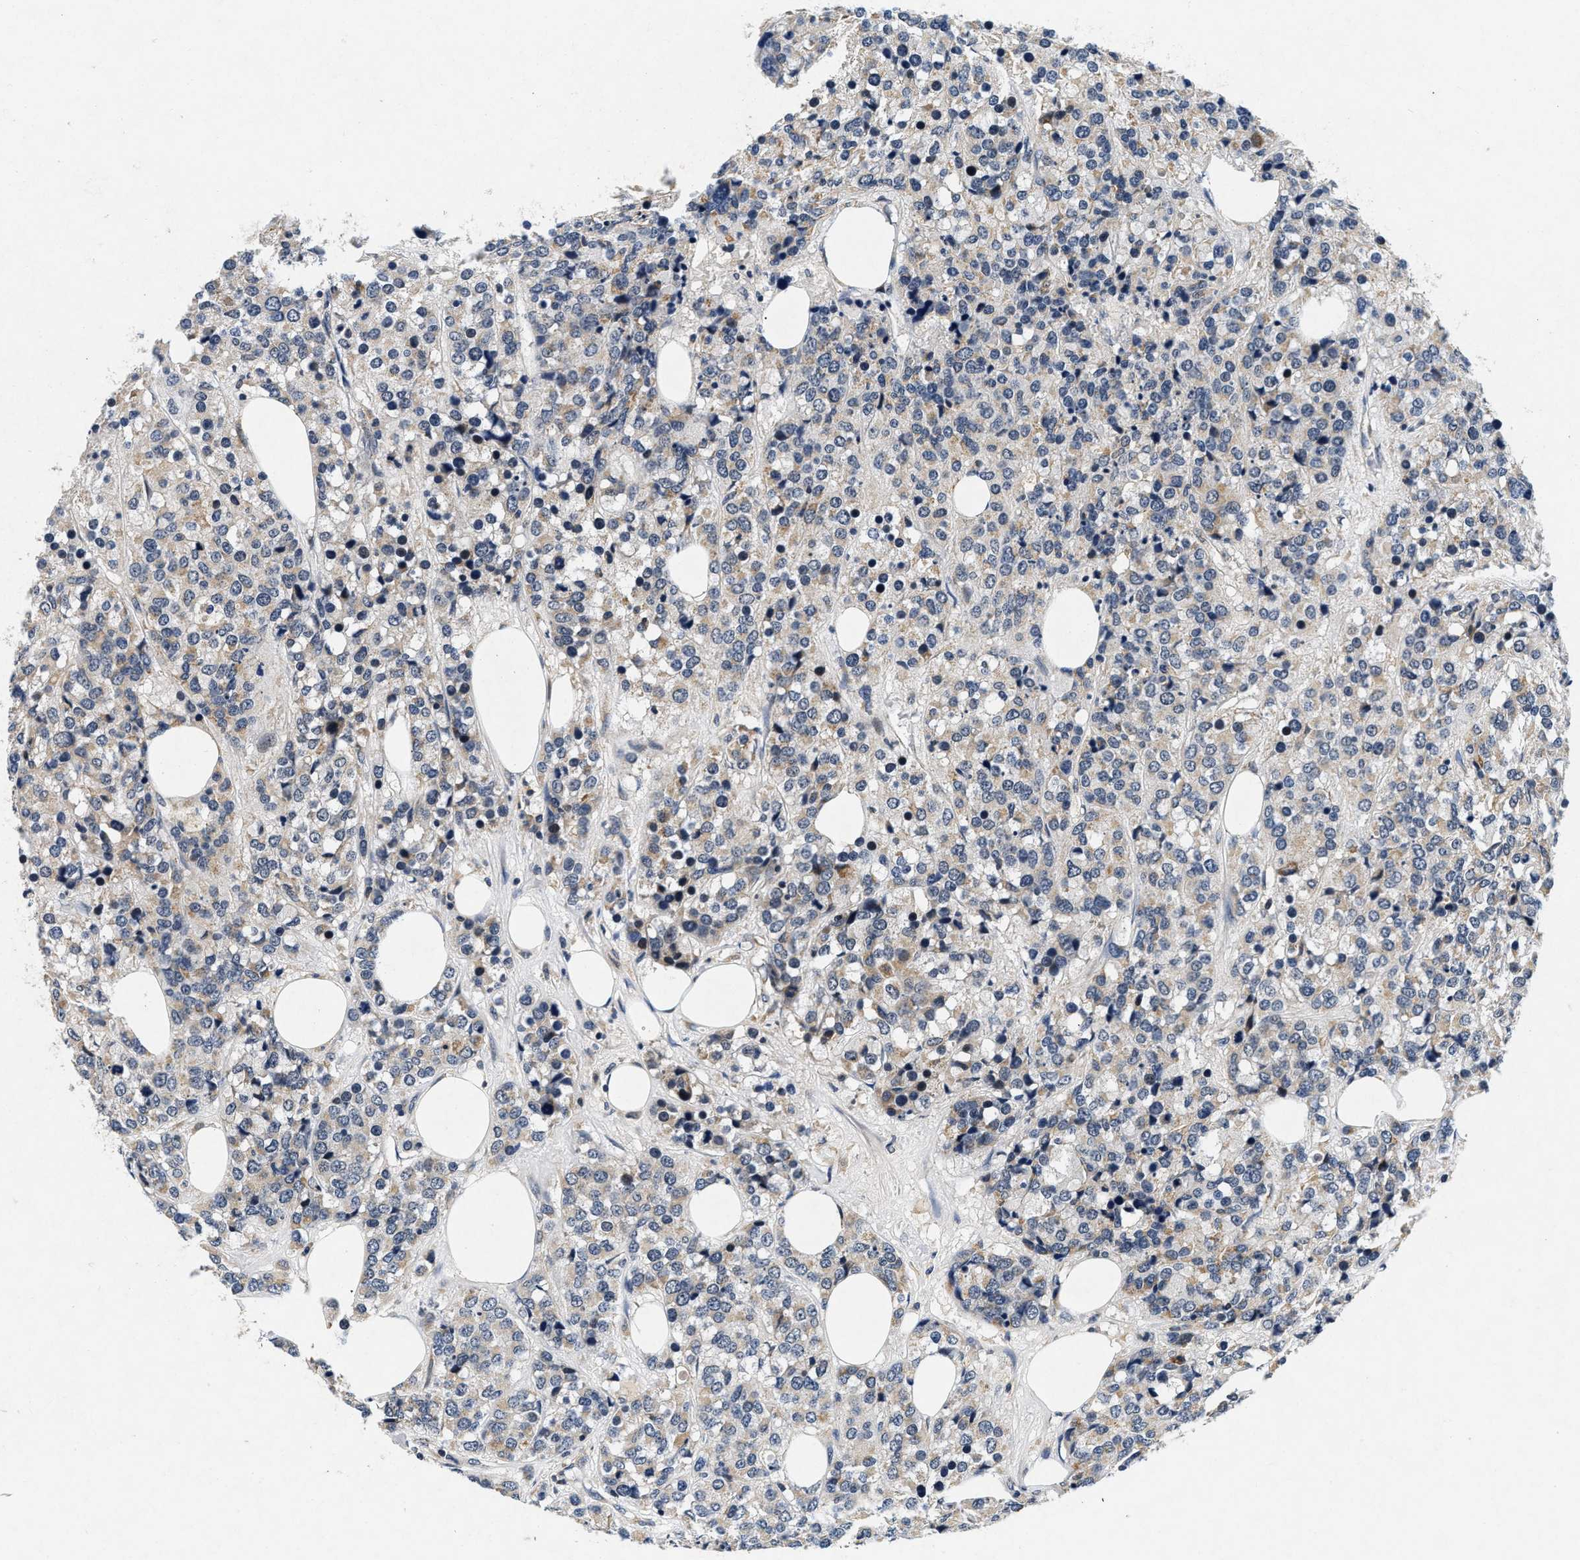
{"staining": {"intensity": "weak", "quantity": "25%-75%", "location": "cytoplasmic/membranous"}, "tissue": "breast cancer", "cell_type": "Tumor cells", "image_type": "cancer", "snomed": [{"axis": "morphology", "description": "Lobular carcinoma"}, {"axis": "topography", "description": "Breast"}], "caption": "Protein staining of breast lobular carcinoma tissue shows weak cytoplasmic/membranous expression in about 25%-75% of tumor cells.", "gene": "PDP1", "patient": {"sex": "female", "age": 59}}